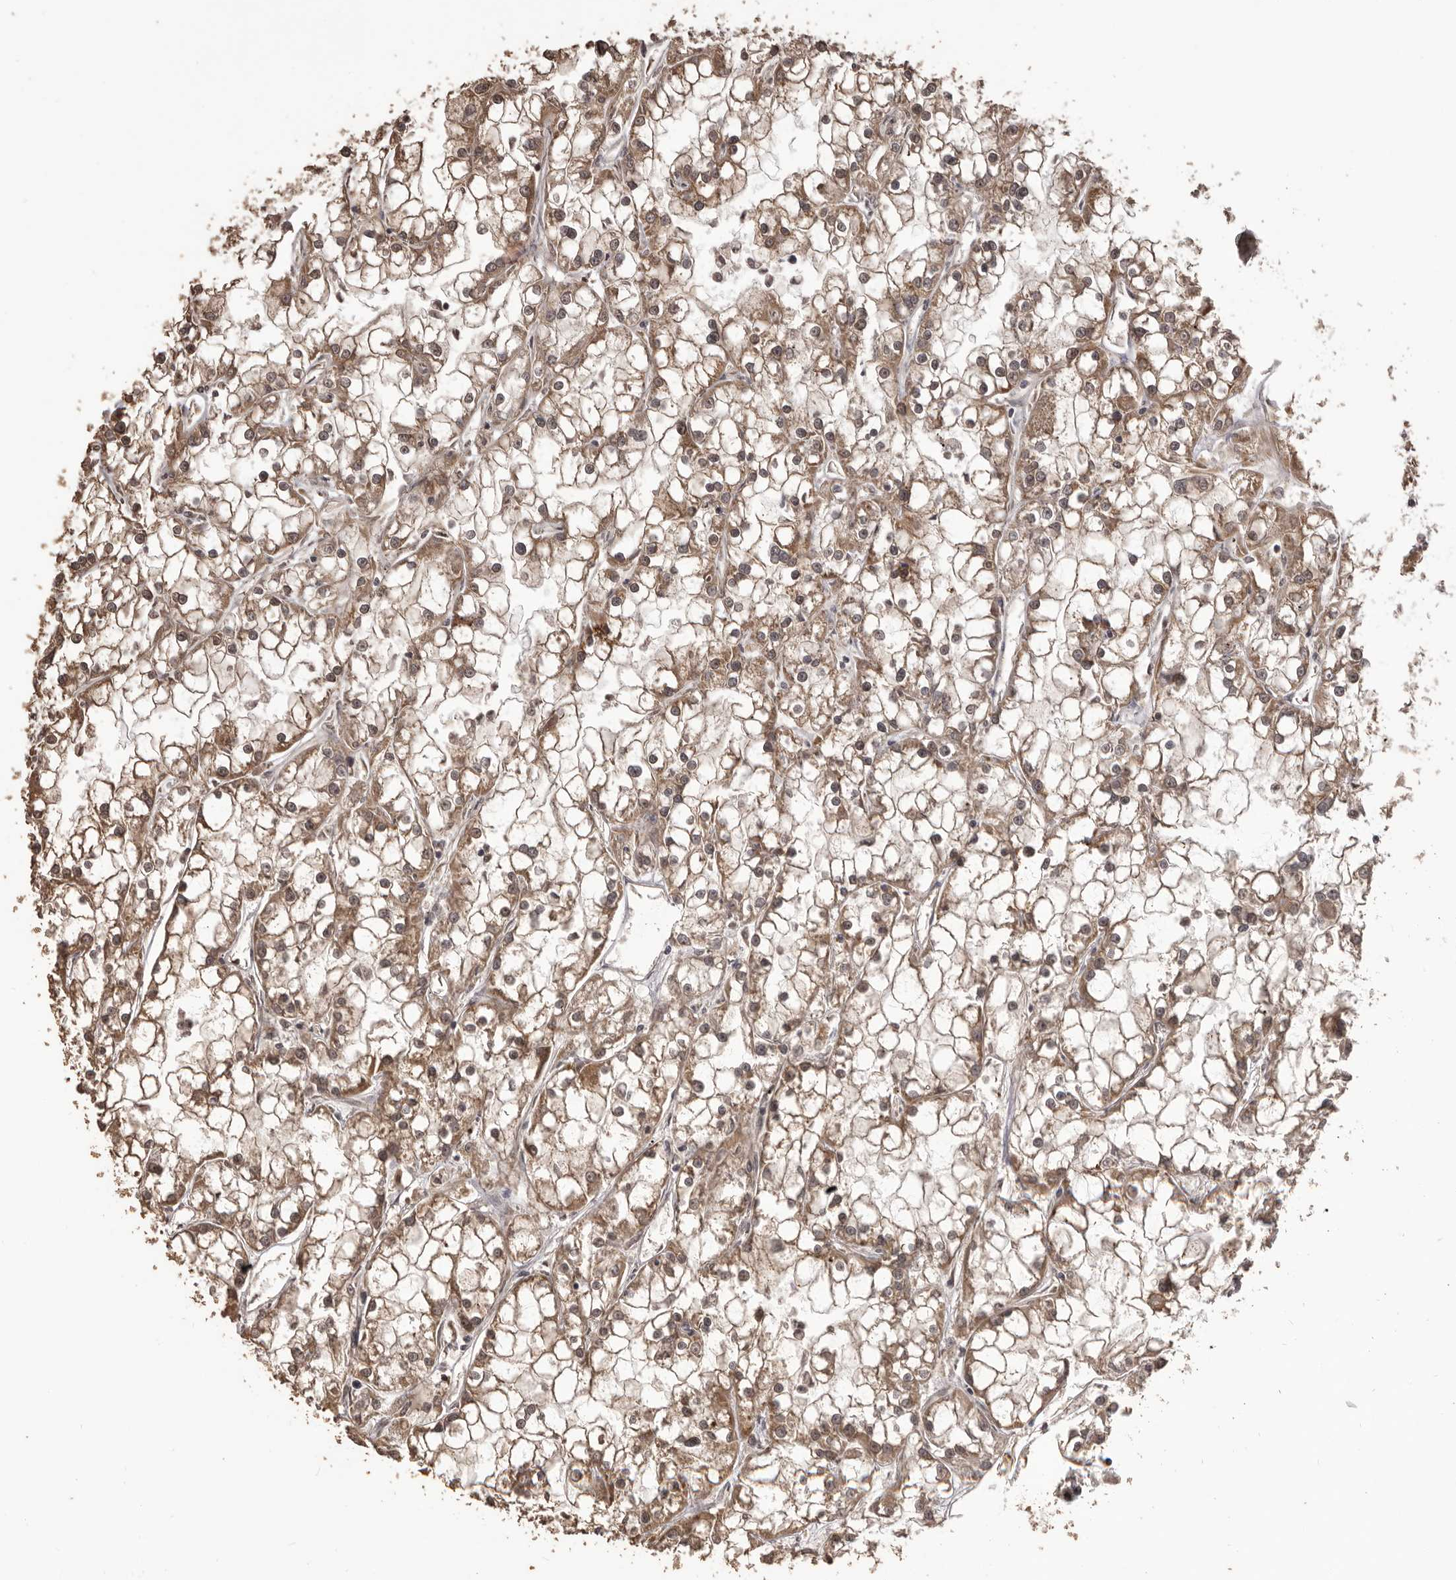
{"staining": {"intensity": "moderate", "quantity": ">75%", "location": "cytoplasmic/membranous"}, "tissue": "renal cancer", "cell_type": "Tumor cells", "image_type": "cancer", "snomed": [{"axis": "morphology", "description": "Adenocarcinoma, NOS"}, {"axis": "topography", "description": "Kidney"}], "caption": "Immunohistochemical staining of human renal cancer displays moderate cytoplasmic/membranous protein staining in about >75% of tumor cells.", "gene": "QRSL1", "patient": {"sex": "female", "age": 52}}